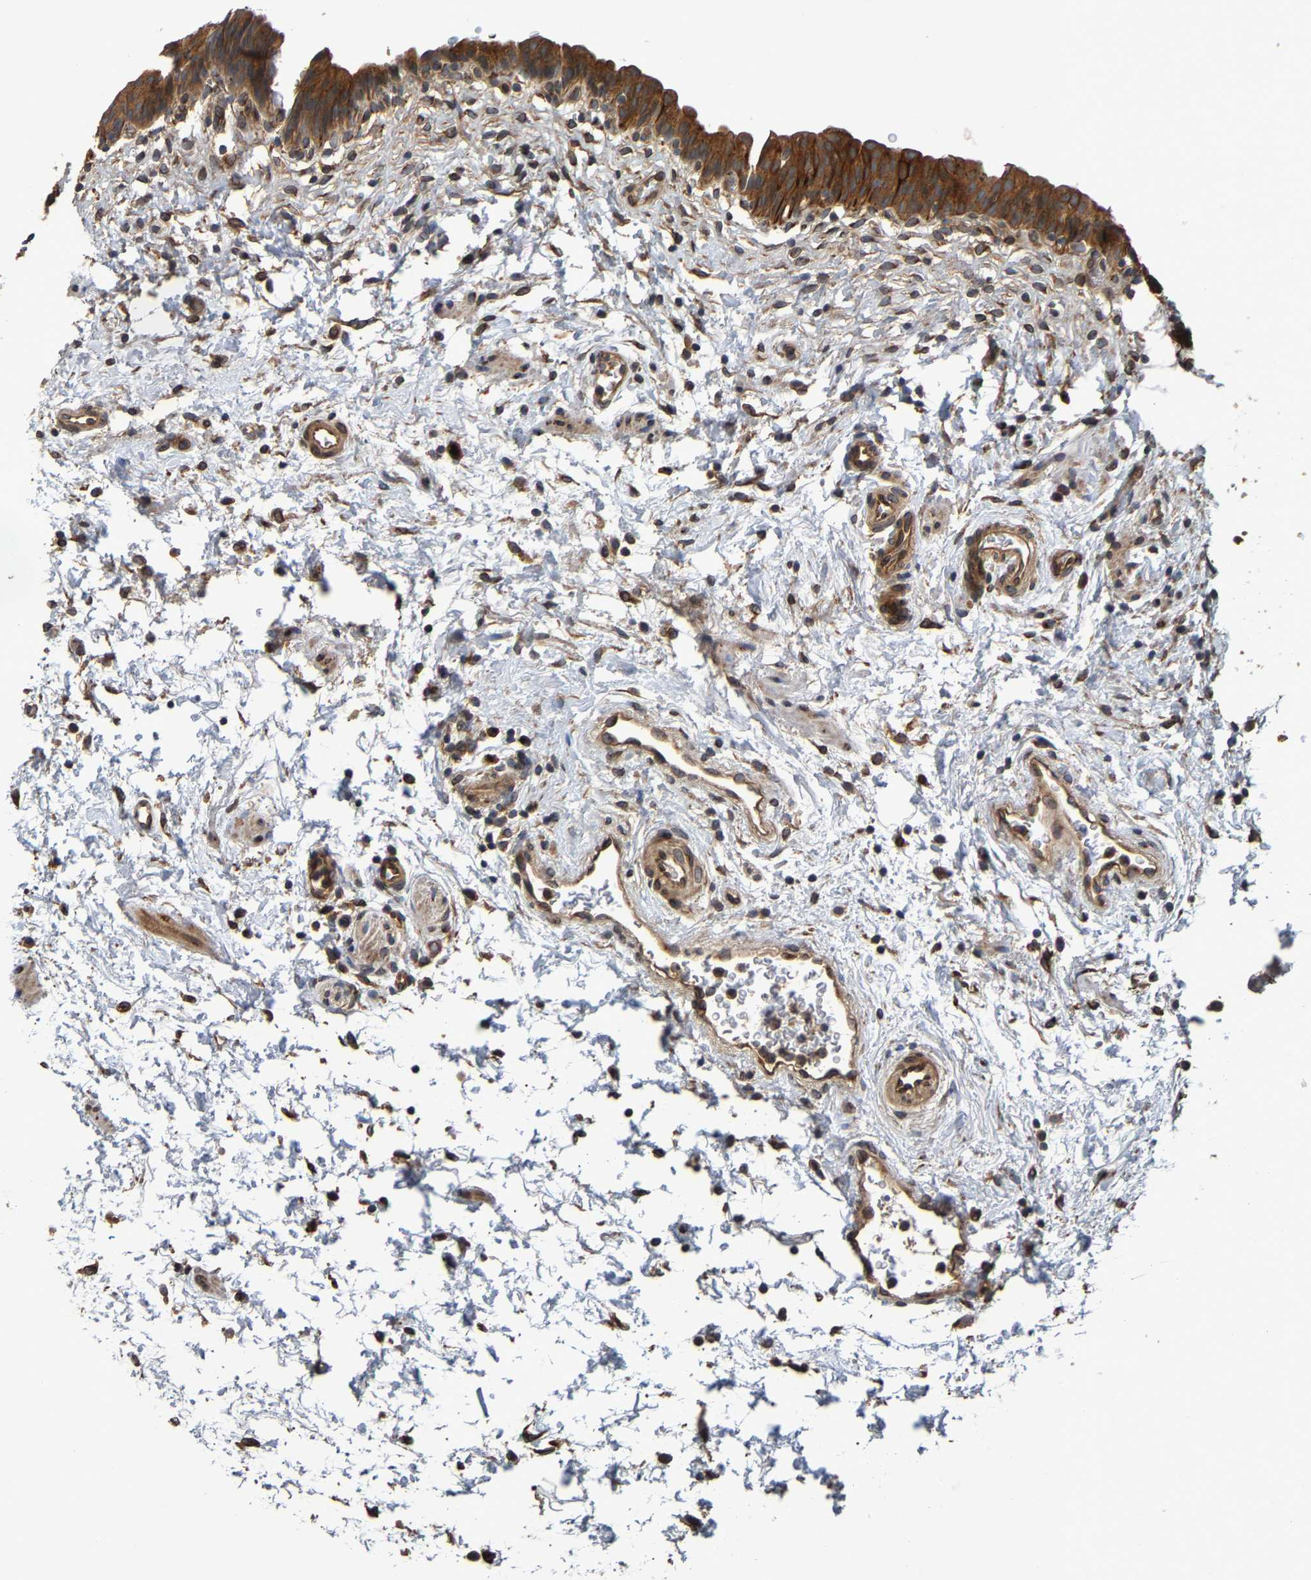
{"staining": {"intensity": "strong", "quantity": ">75%", "location": "cytoplasmic/membranous"}, "tissue": "urinary bladder", "cell_type": "Urothelial cells", "image_type": "normal", "snomed": [{"axis": "morphology", "description": "Normal tissue, NOS"}, {"axis": "topography", "description": "Urinary bladder"}], "caption": "Human urinary bladder stained for a protein (brown) reveals strong cytoplasmic/membranous positive staining in approximately >75% of urothelial cells.", "gene": "MACC1", "patient": {"sex": "male", "age": 37}}